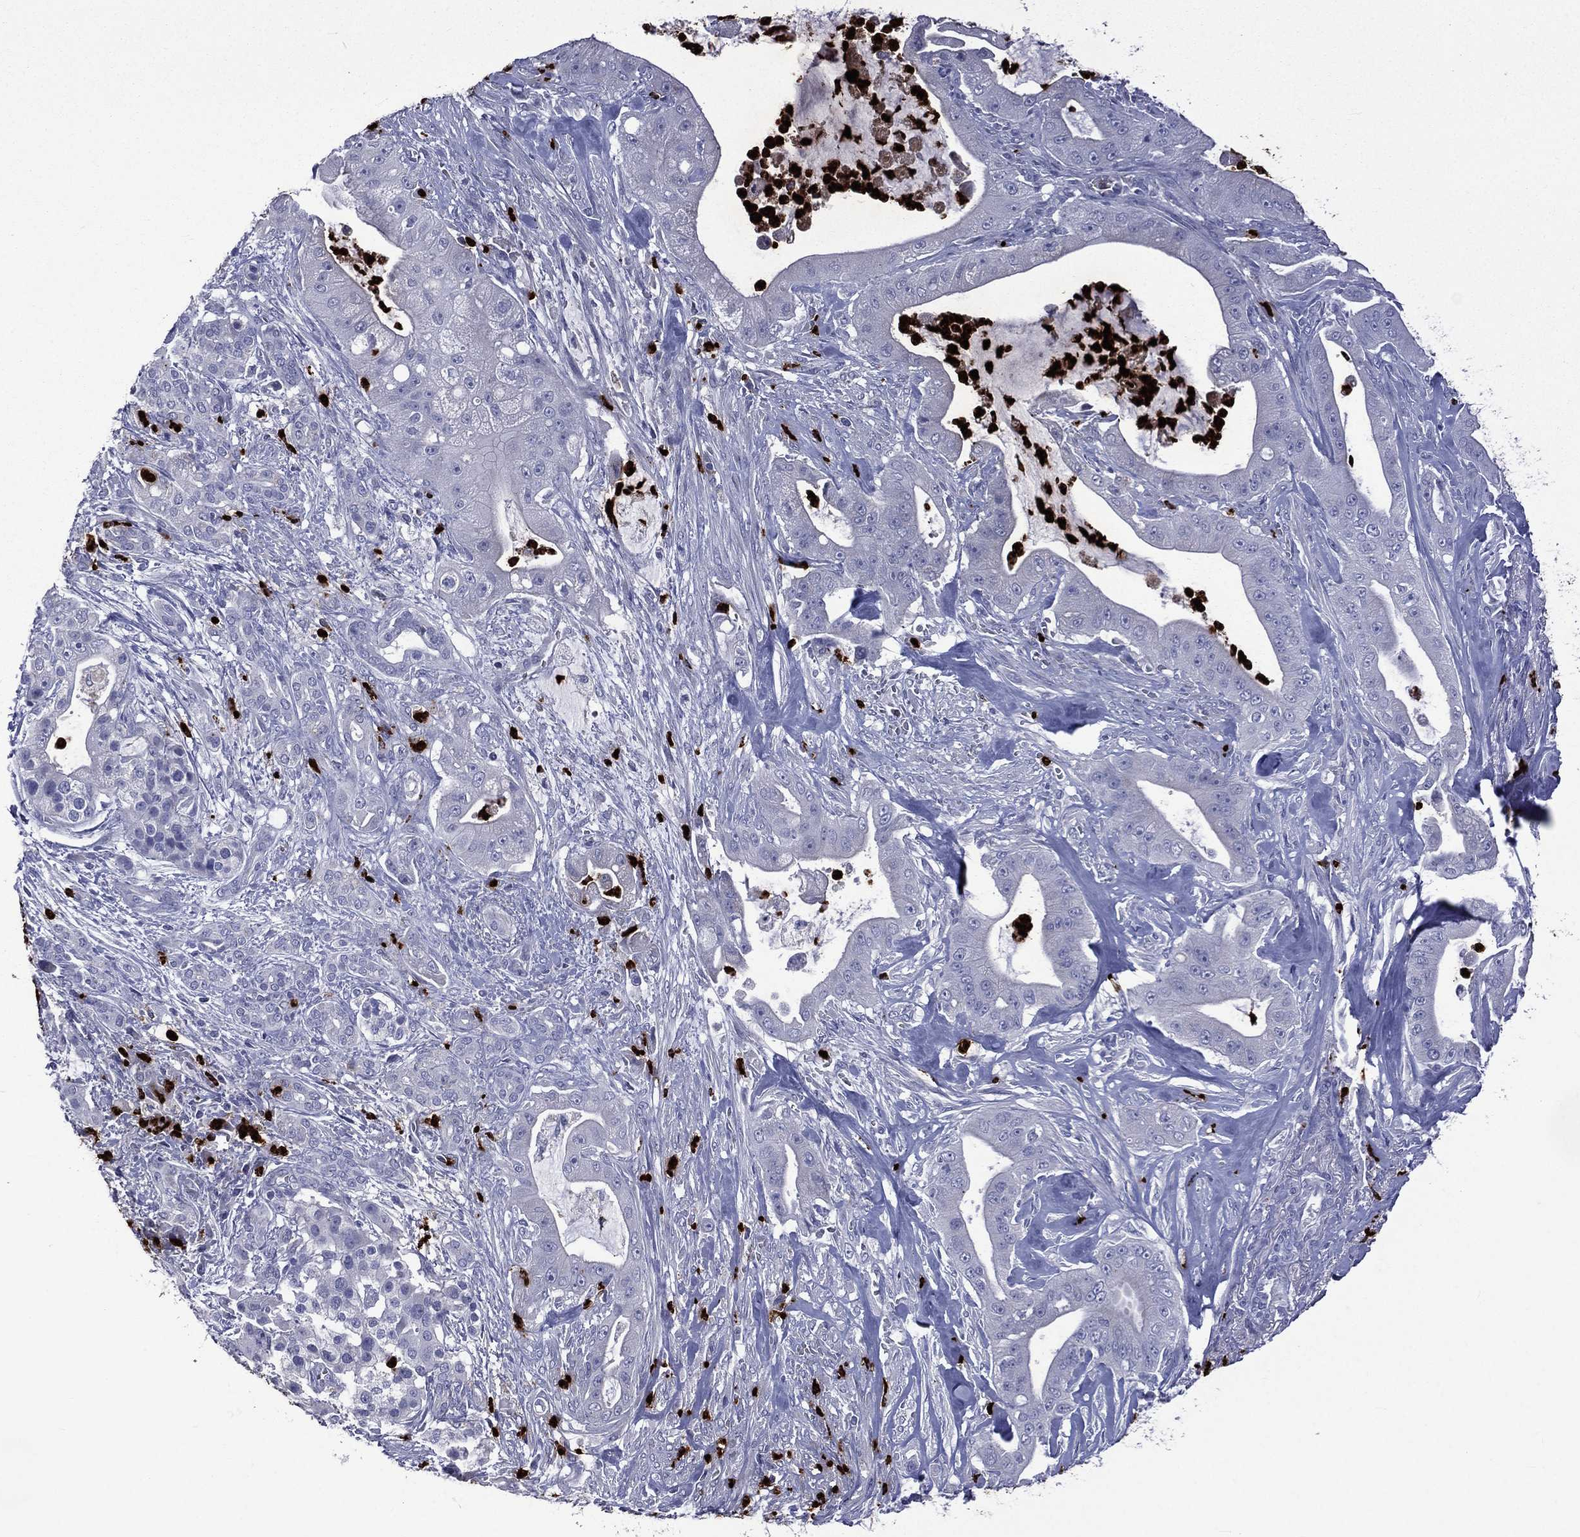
{"staining": {"intensity": "negative", "quantity": "none", "location": "none"}, "tissue": "pancreatic cancer", "cell_type": "Tumor cells", "image_type": "cancer", "snomed": [{"axis": "morphology", "description": "Normal tissue, NOS"}, {"axis": "morphology", "description": "Inflammation, NOS"}, {"axis": "morphology", "description": "Adenocarcinoma, NOS"}, {"axis": "topography", "description": "Pancreas"}], "caption": "DAB (3,3'-diaminobenzidine) immunohistochemical staining of human pancreatic cancer (adenocarcinoma) exhibits no significant staining in tumor cells.", "gene": "ELANE", "patient": {"sex": "male", "age": 57}}